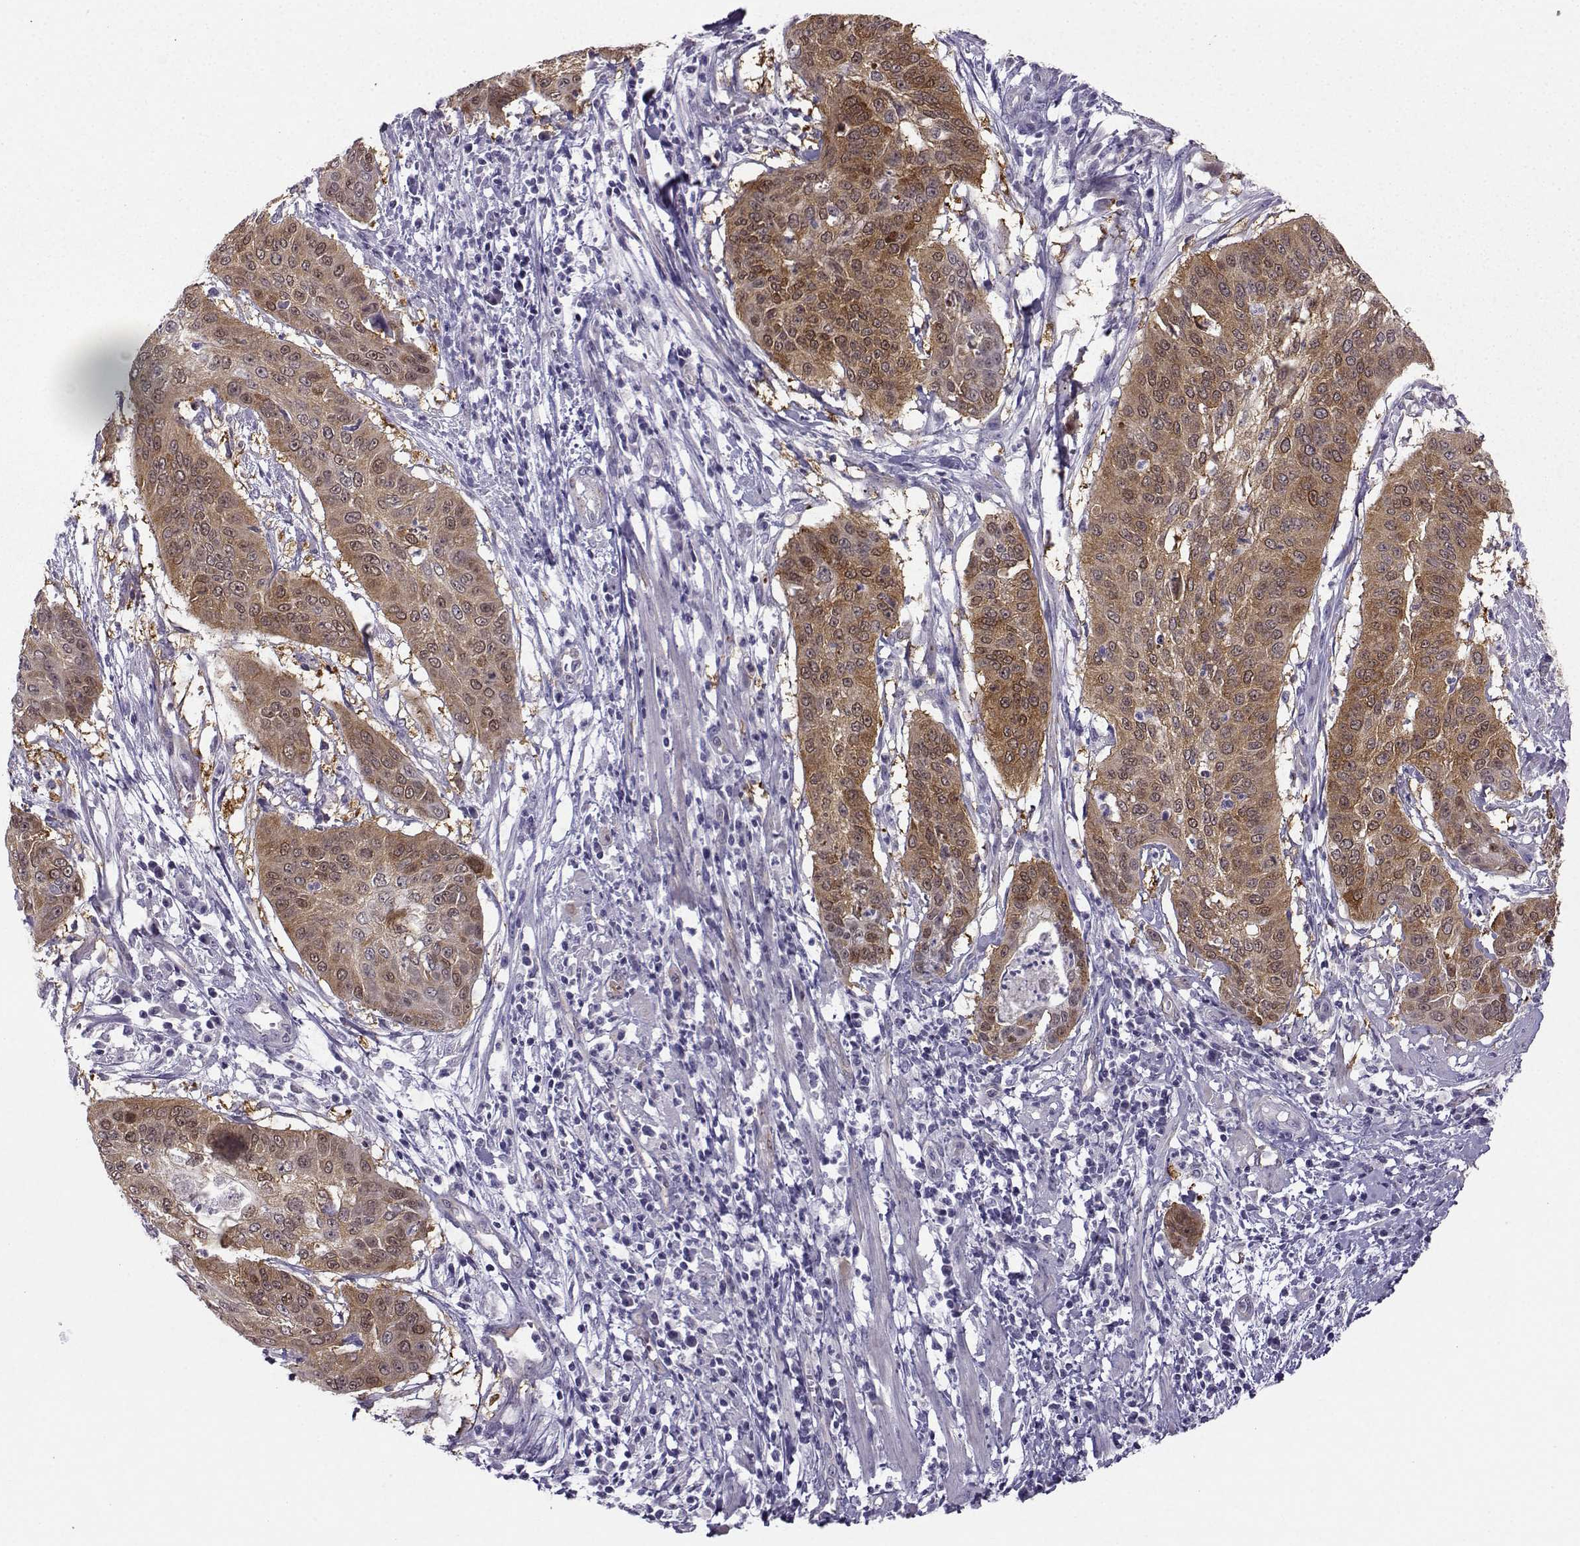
{"staining": {"intensity": "moderate", "quantity": "25%-75%", "location": "cytoplasmic/membranous"}, "tissue": "cervical cancer", "cell_type": "Tumor cells", "image_type": "cancer", "snomed": [{"axis": "morphology", "description": "Squamous cell carcinoma, NOS"}, {"axis": "topography", "description": "Cervix"}], "caption": "Cervical squamous cell carcinoma was stained to show a protein in brown. There is medium levels of moderate cytoplasmic/membranous positivity in about 25%-75% of tumor cells.", "gene": "NQO1", "patient": {"sex": "female", "age": 39}}